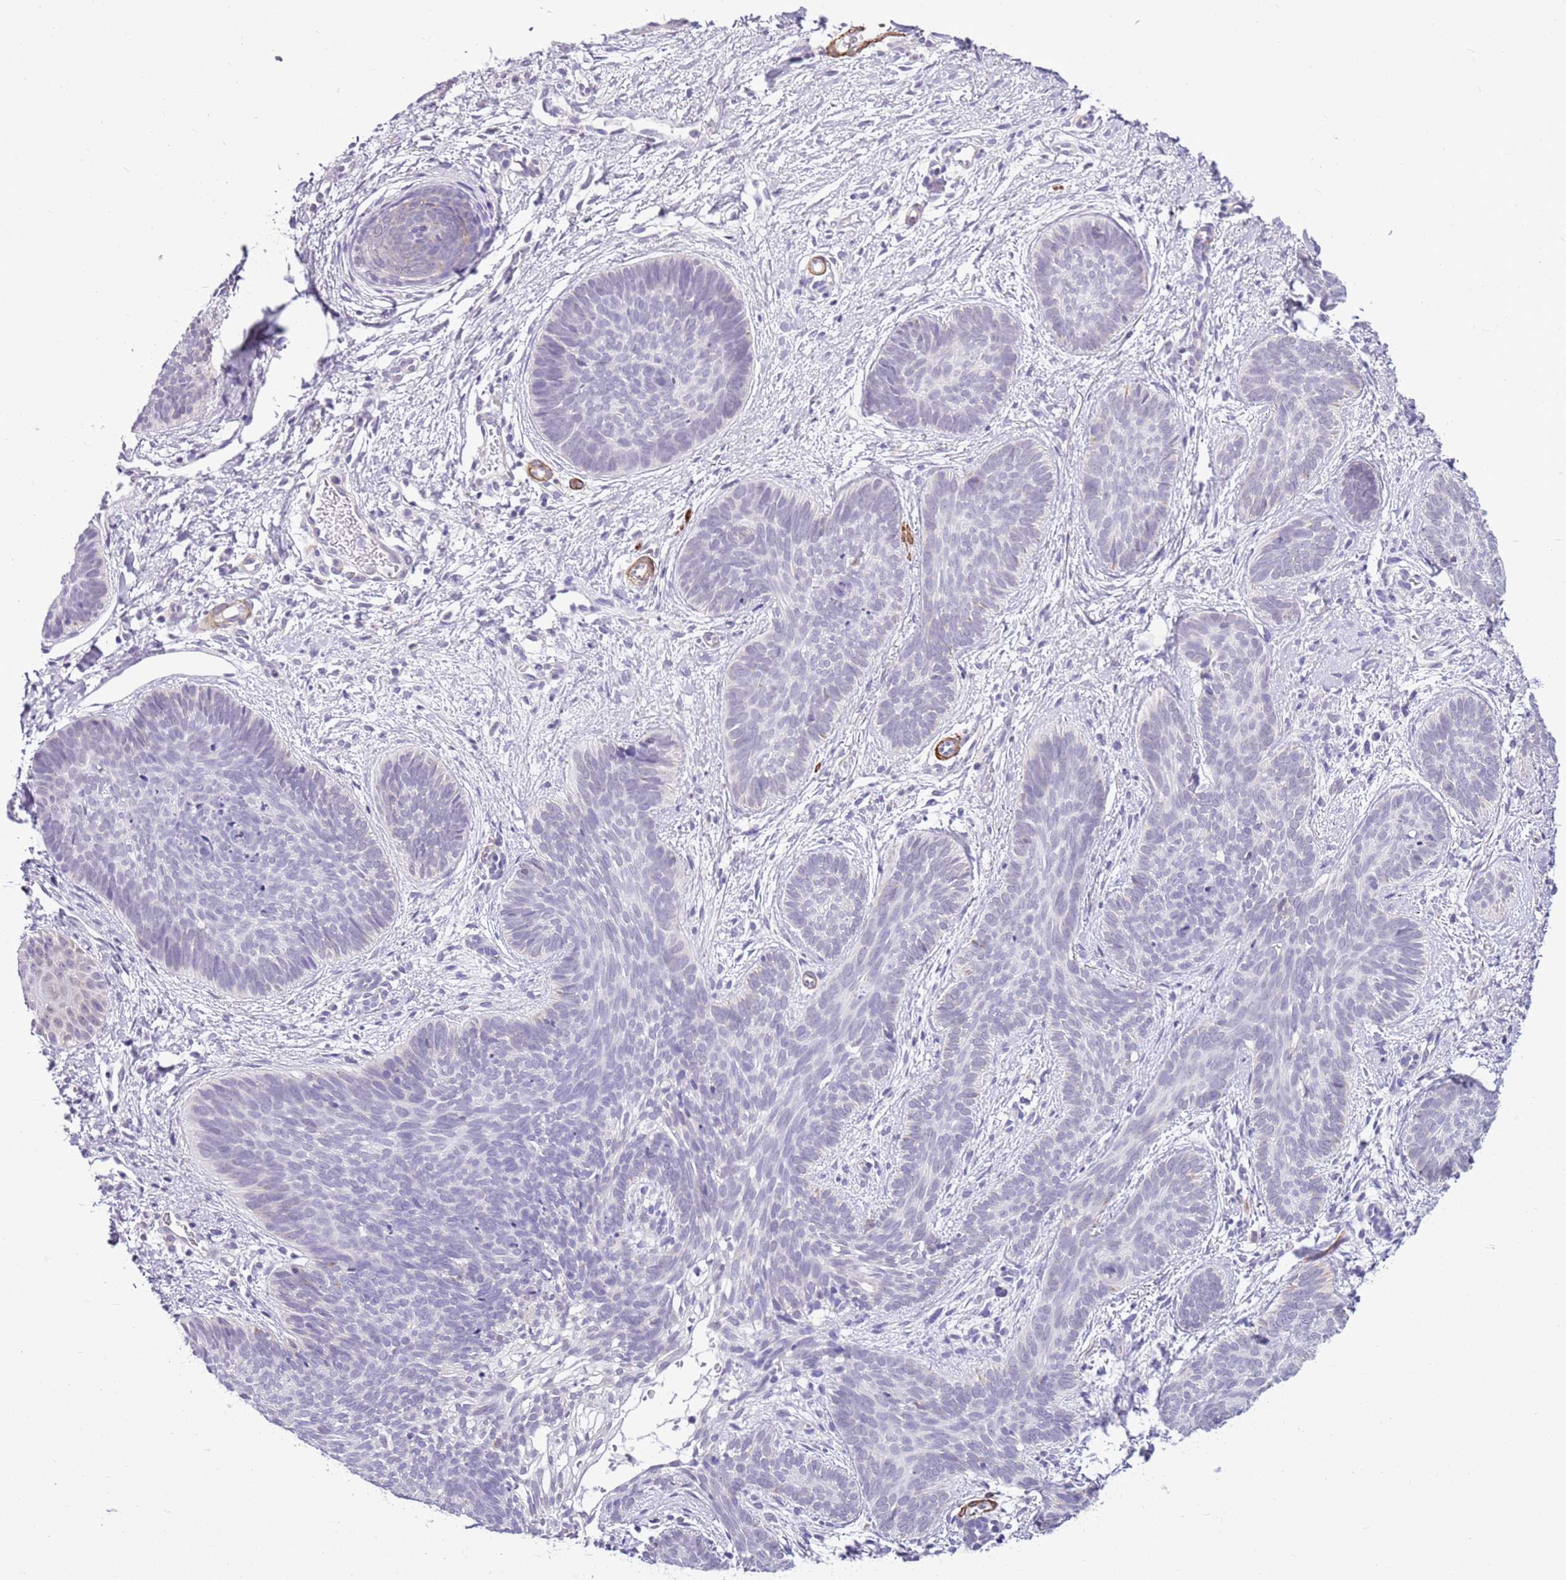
{"staining": {"intensity": "negative", "quantity": "none", "location": "none"}, "tissue": "skin cancer", "cell_type": "Tumor cells", "image_type": "cancer", "snomed": [{"axis": "morphology", "description": "Basal cell carcinoma"}, {"axis": "topography", "description": "Skin"}], "caption": "Immunohistochemical staining of skin cancer (basal cell carcinoma) exhibits no significant staining in tumor cells.", "gene": "SMIM4", "patient": {"sex": "female", "age": 81}}